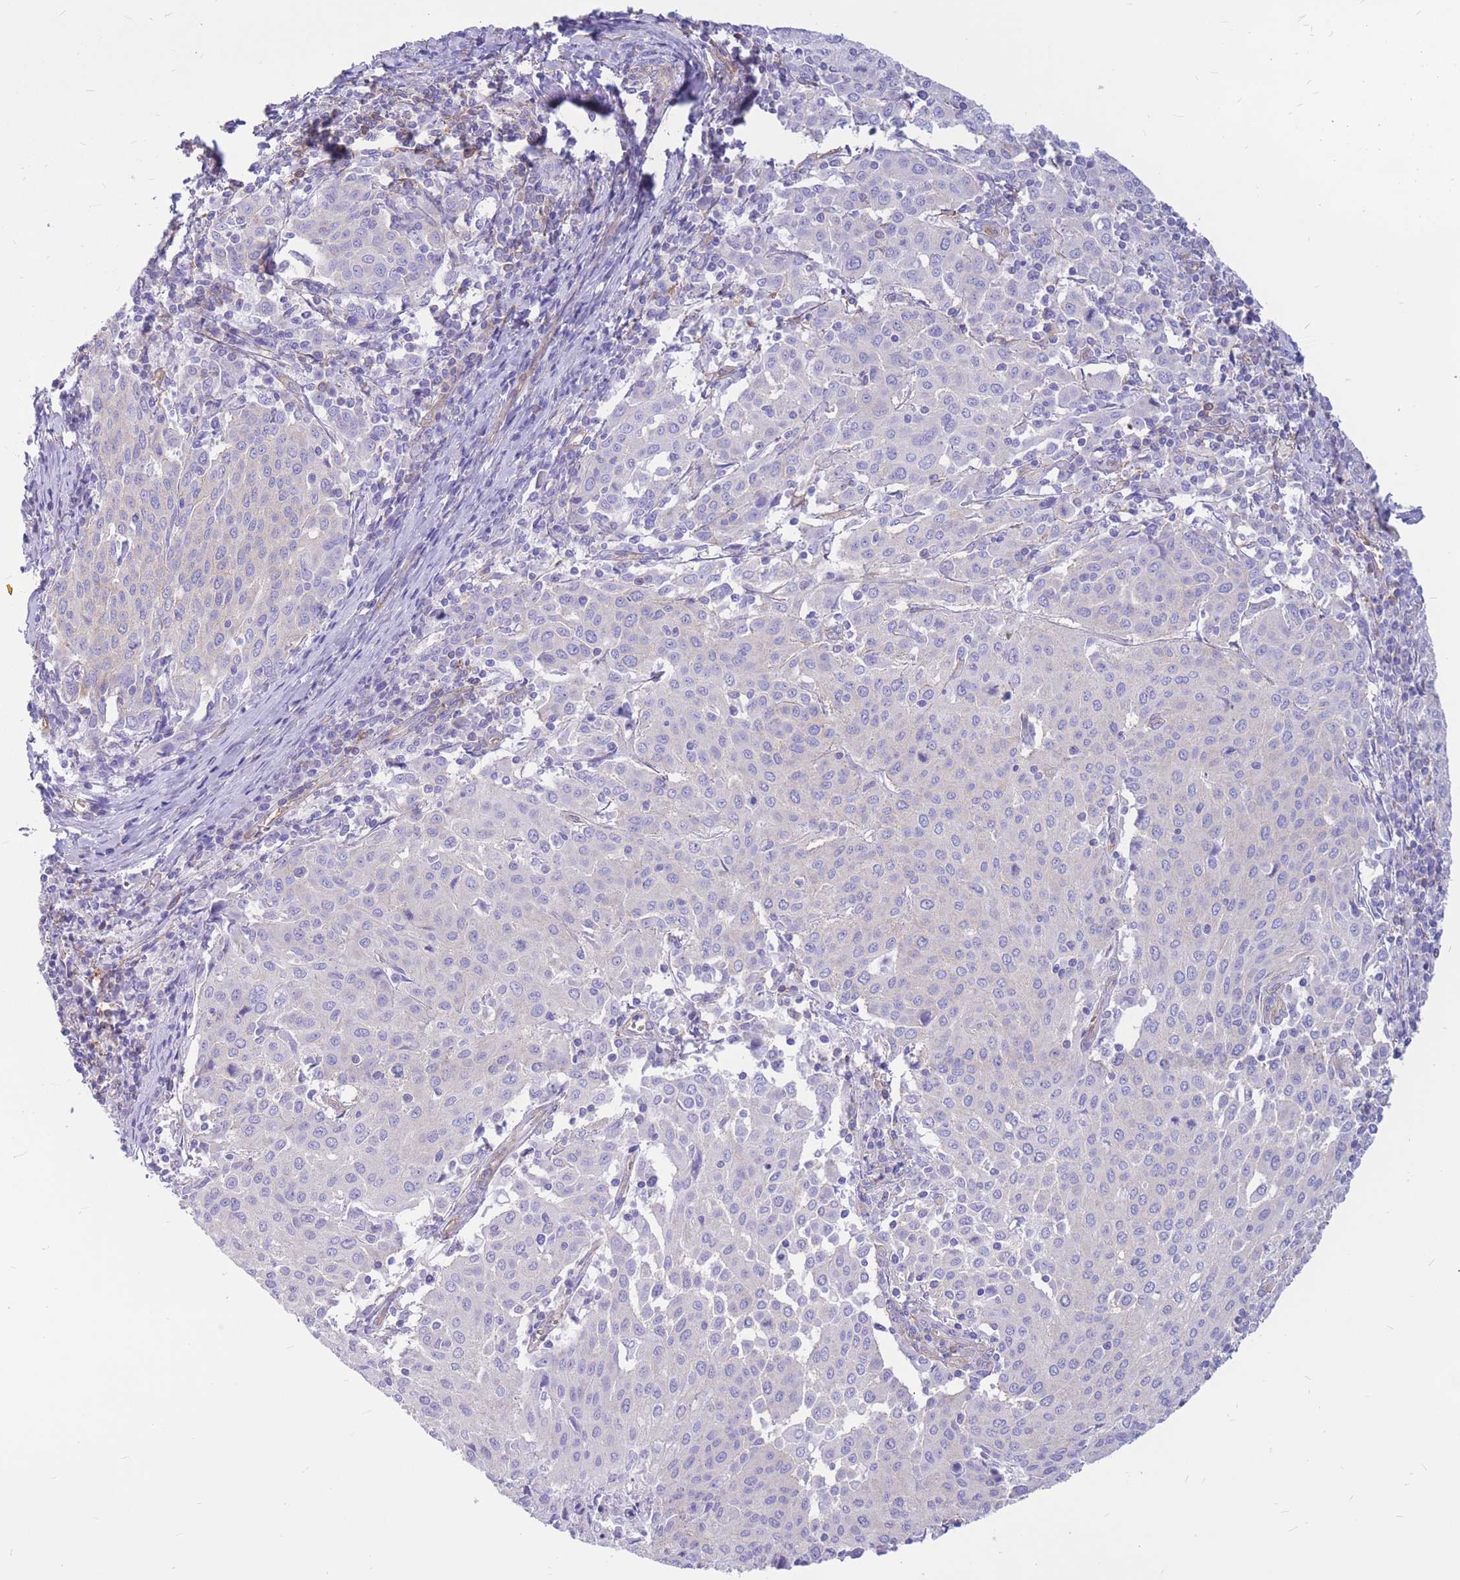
{"staining": {"intensity": "negative", "quantity": "none", "location": "none"}, "tissue": "cervical cancer", "cell_type": "Tumor cells", "image_type": "cancer", "snomed": [{"axis": "morphology", "description": "Squamous cell carcinoma, NOS"}, {"axis": "topography", "description": "Cervix"}], "caption": "Protein analysis of cervical squamous cell carcinoma demonstrates no significant staining in tumor cells.", "gene": "ADD2", "patient": {"sex": "female", "age": 46}}